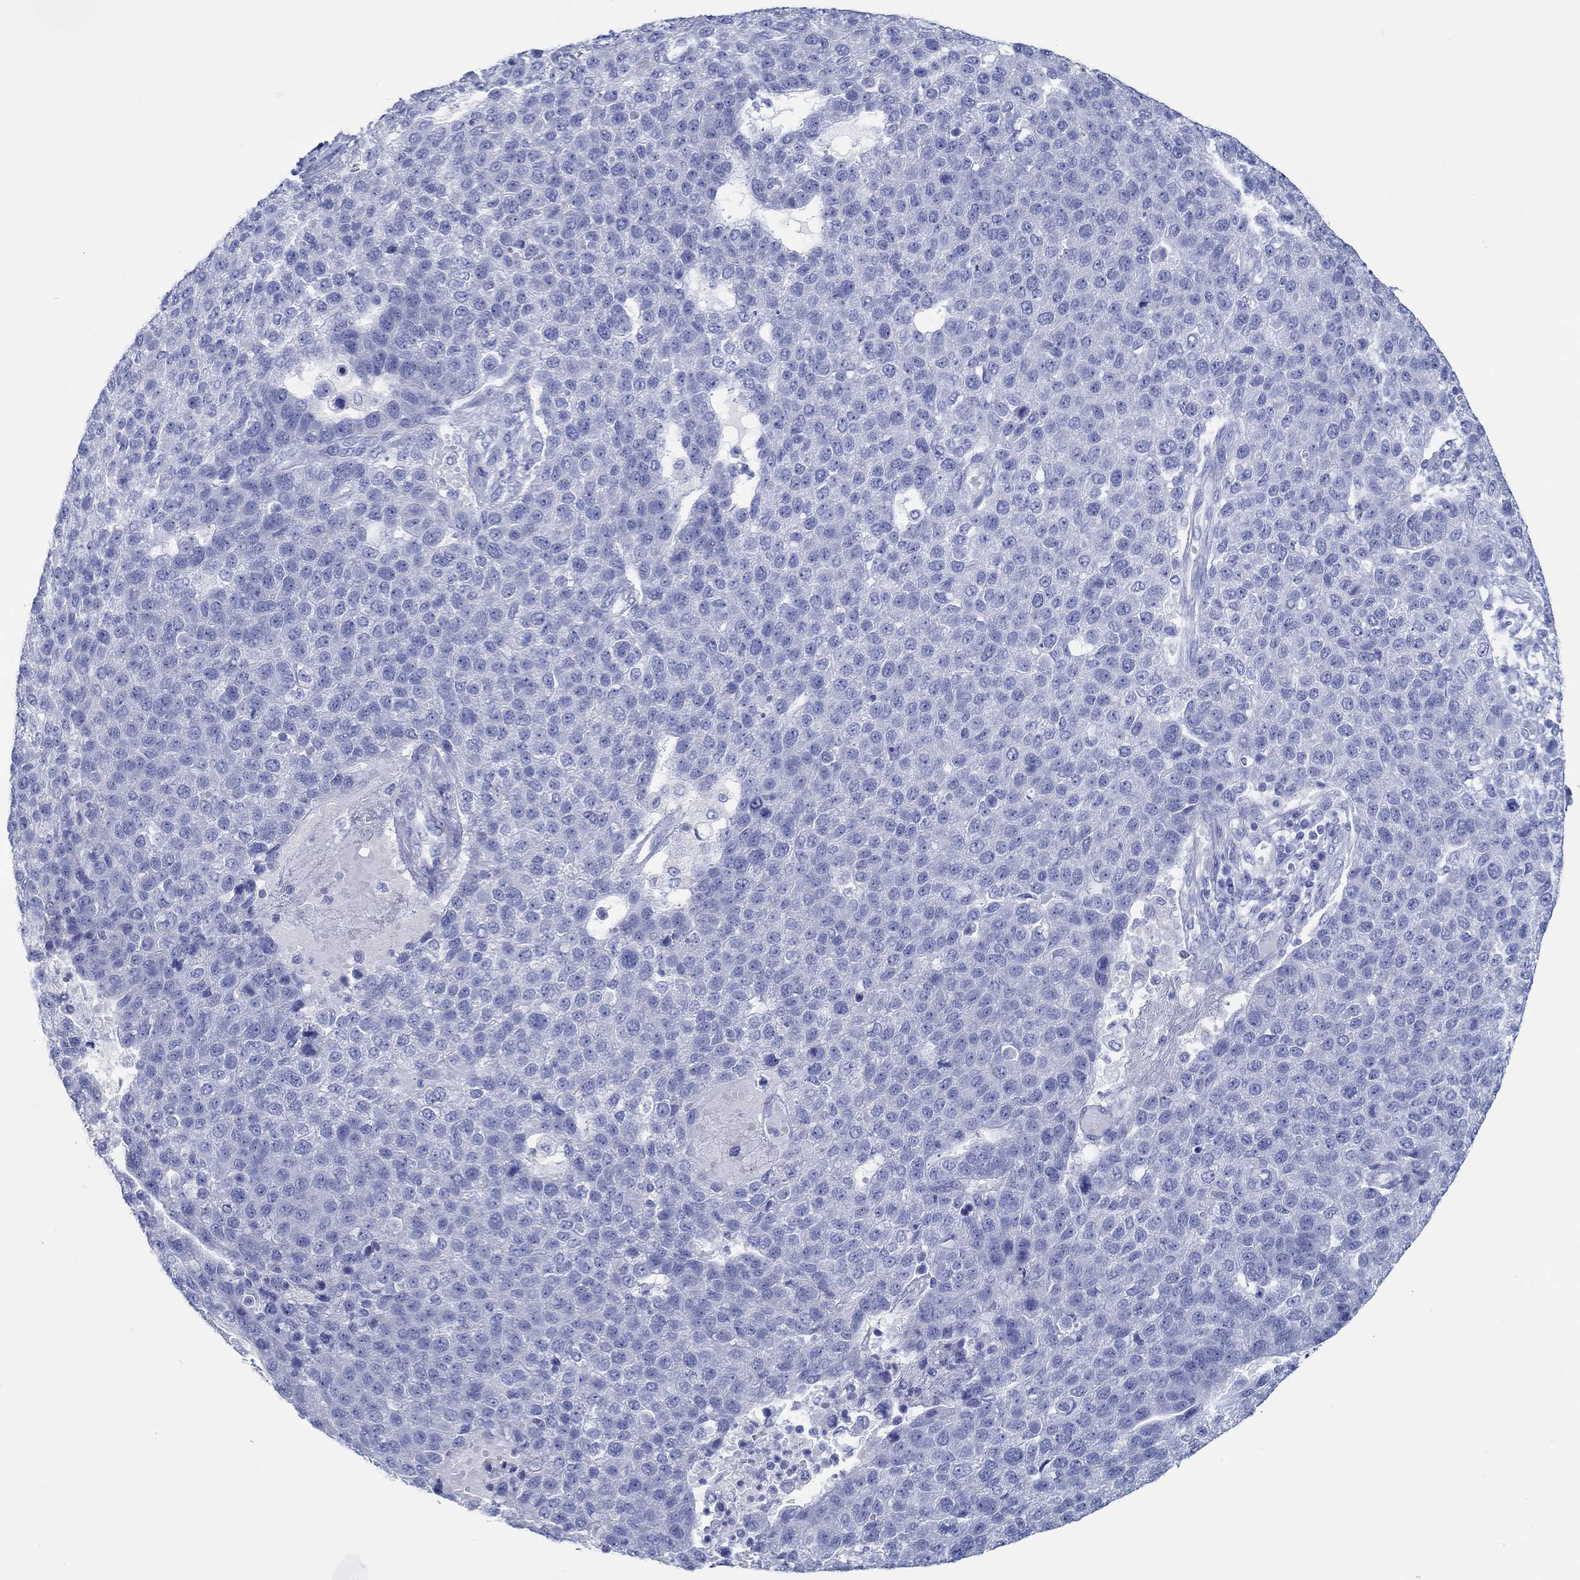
{"staining": {"intensity": "negative", "quantity": "none", "location": "none"}, "tissue": "pancreatic cancer", "cell_type": "Tumor cells", "image_type": "cancer", "snomed": [{"axis": "morphology", "description": "Adenocarcinoma, NOS"}, {"axis": "topography", "description": "Pancreas"}], "caption": "This is an IHC histopathology image of human pancreatic adenocarcinoma. There is no staining in tumor cells.", "gene": "IGFBP6", "patient": {"sex": "female", "age": 61}}